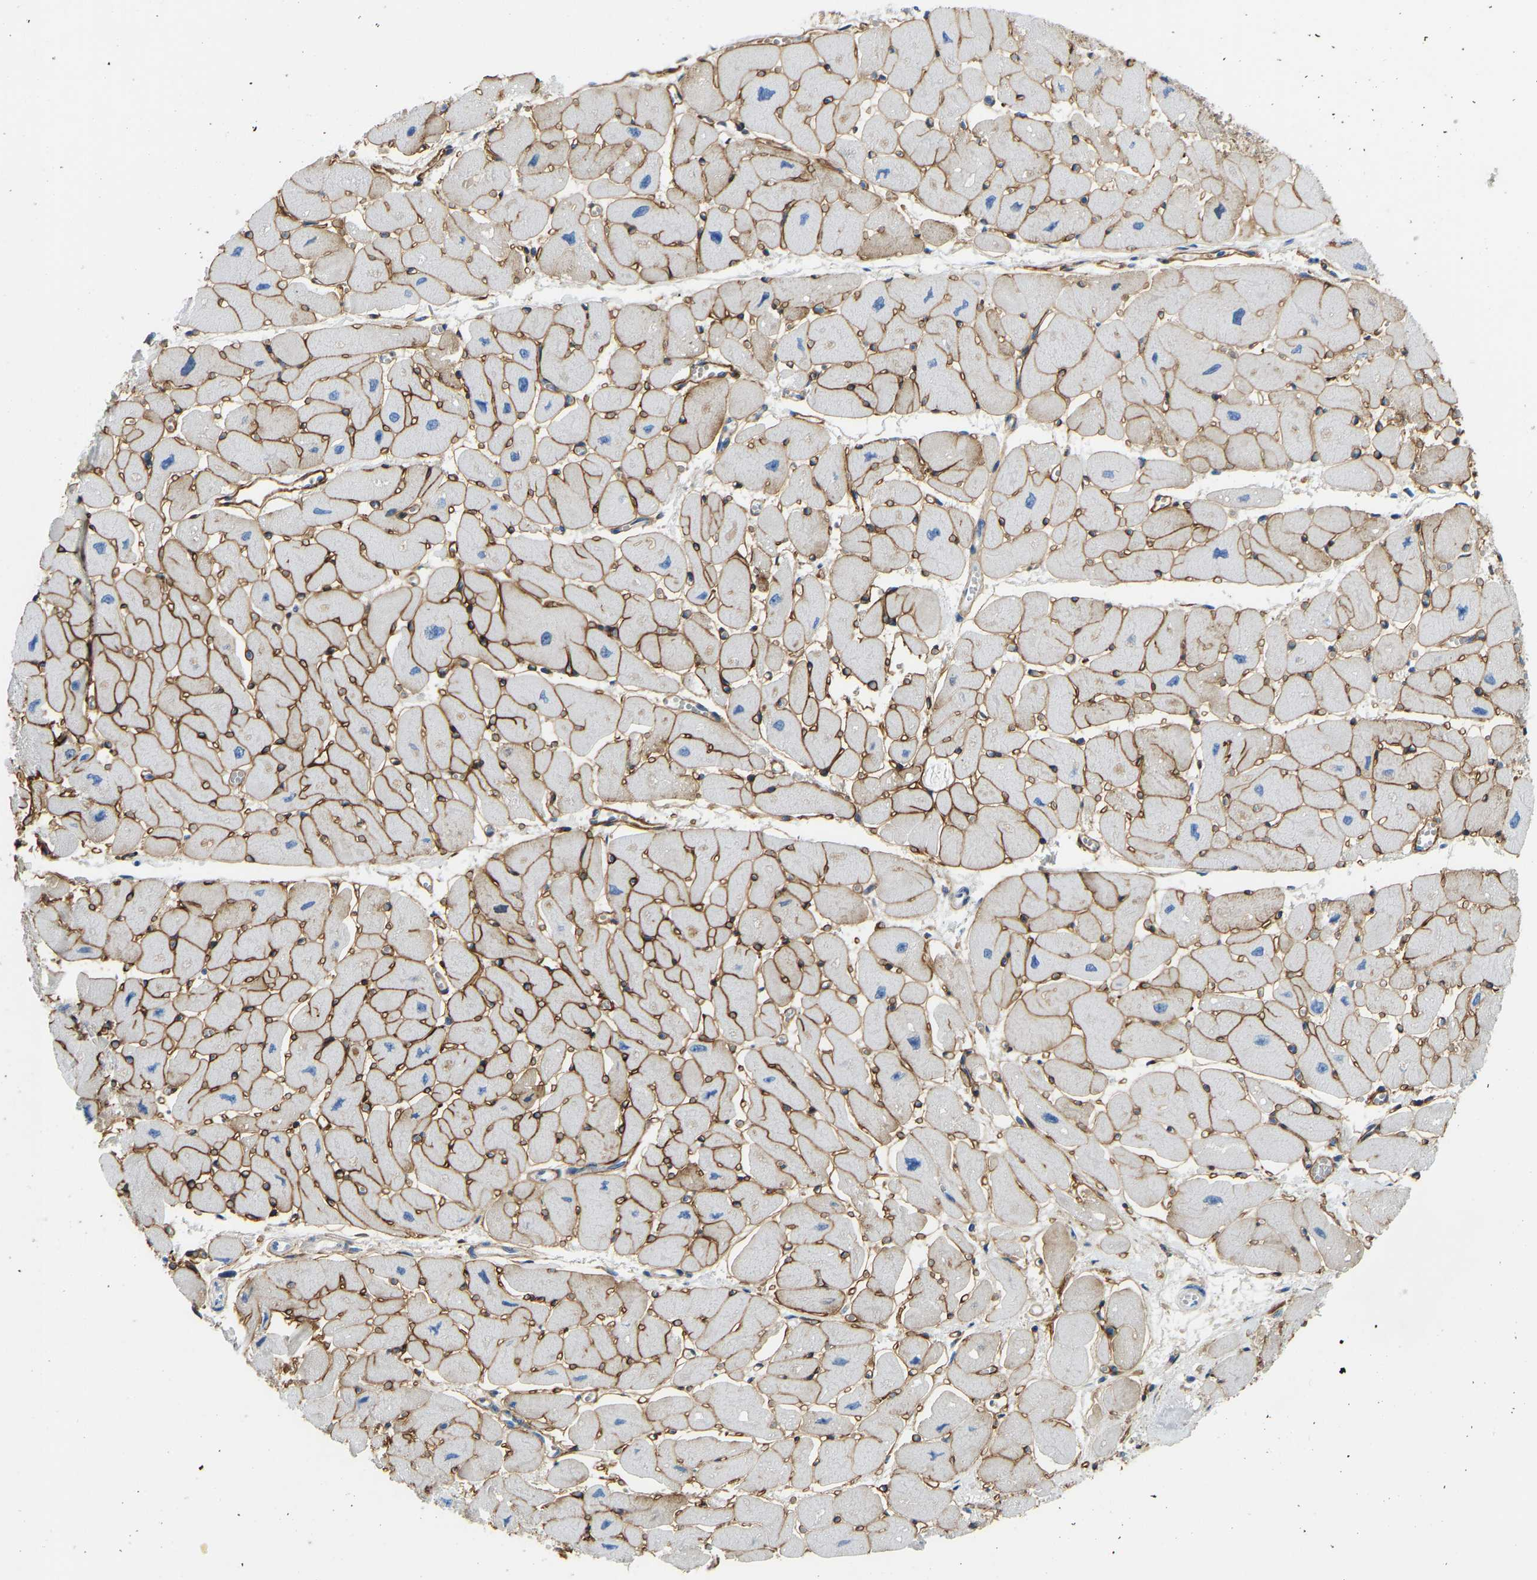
{"staining": {"intensity": "moderate", "quantity": ">75%", "location": "cytoplasmic/membranous"}, "tissue": "heart muscle", "cell_type": "Cardiomyocytes", "image_type": "normal", "snomed": [{"axis": "morphology", "description": "Normal tissue, NOS"}, {"axis": "topography", "description": "Heart"}], "caption": "The immunohistochemical stain shows moderate cytoplasmic/membranous positivity in cardiomyocytes of benign heart muscle.", "gene": "COL15A1", "patient": {"sex": "female", "age": 54}}